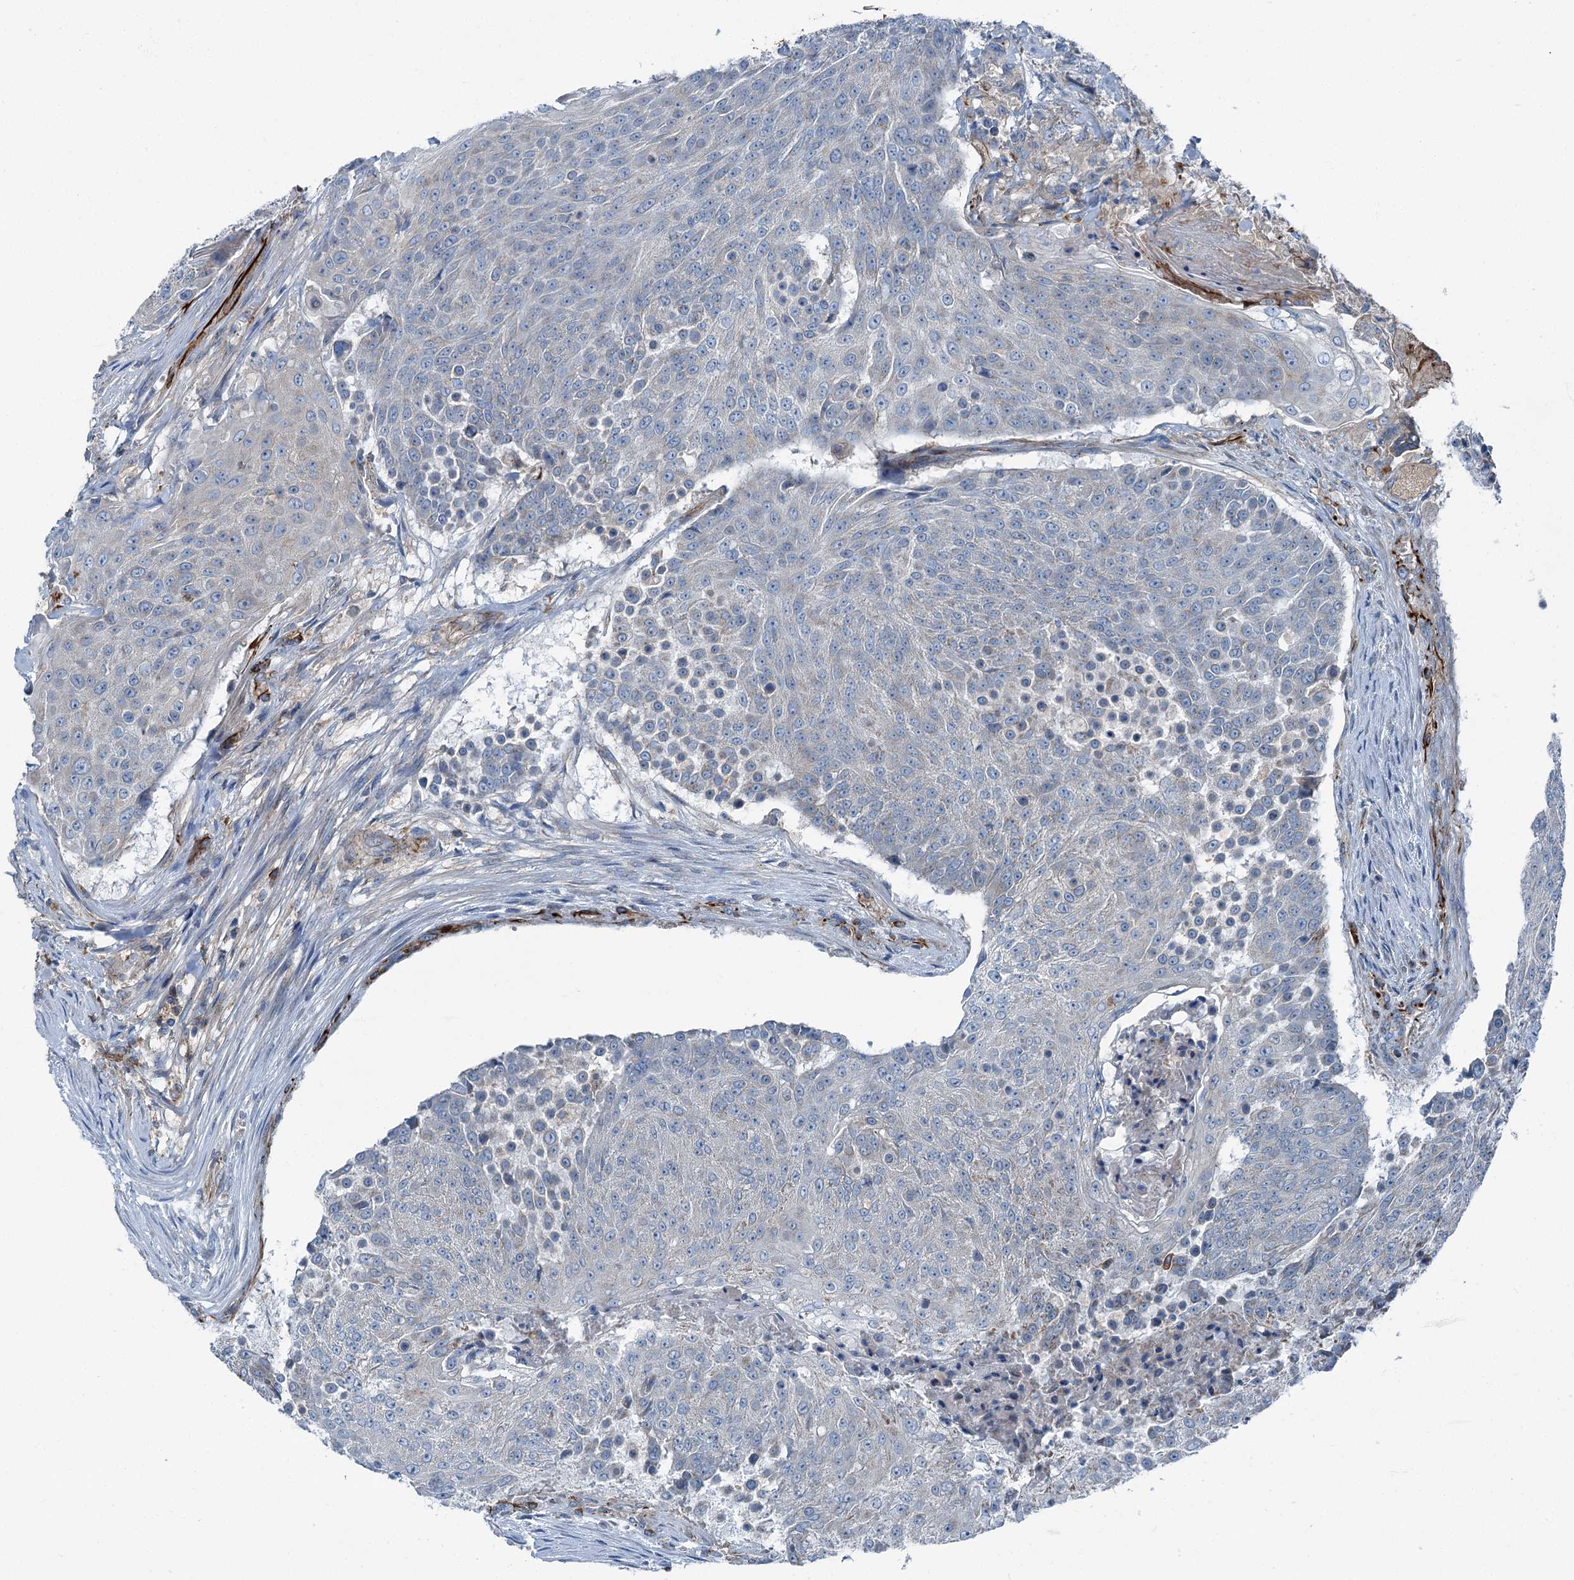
{"staining": {"intensity": "negative", "quantity": "none", "location": "none"}, "tissue": "urothelial cancer", "cell_type": "Tumor cells", "image_type": "cancer", "snomed": [{"axis": "morphology", "description": "Urothelial carcinoma, High grade"}, {"axis": "topography", "description": "Urinary bladder"}], "caption": "DAB immunohistochemical staining of human urothelial cancer exhibits no significant expression in tumor cells.", "gene": "AXL", "patient": {"sex": "female", "age": 63}}